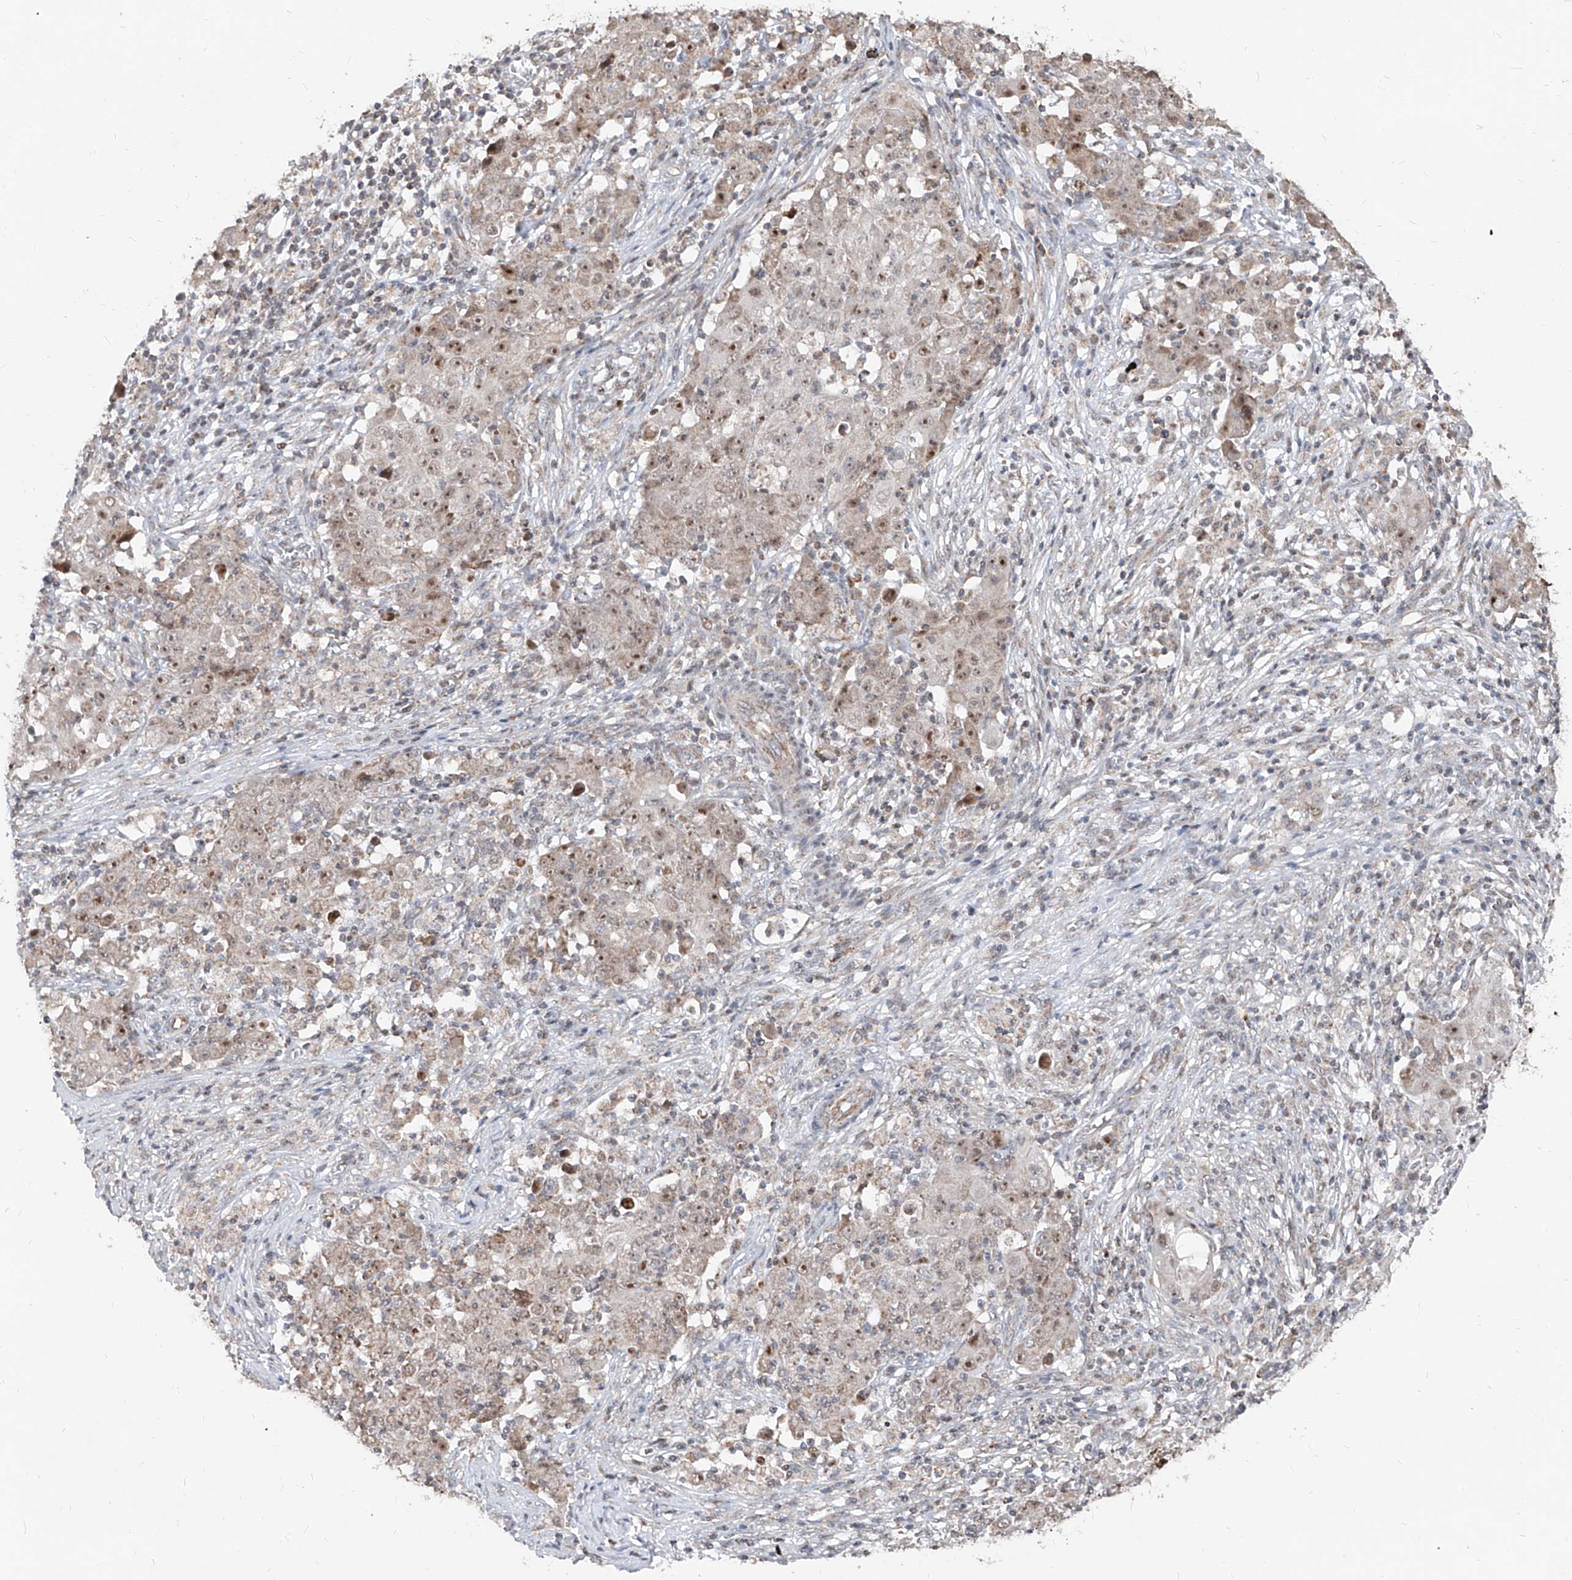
{"staining": {"intensity": "weak", "quantity": ">75%", "location": "cytoplasmic/membranous,nuclear"}, "tissue": "ovarian cancer", "cell_type": "Tumor cells", "image_type": "cancer", "snomed": [{"axis": "morphology", "description": "Carcinoma, endometroid"}, {"axis": "topography", "description": "Ovary"}], "caption": "Immunohistochemical staining of human ovarian cancer shows weak cytoplasmic/membranous and nuclear protein positivity in about >75% of tumor cells. Immunohistochemistry (ihc) stains the protein of interest in brown and the nuclei are stained blue.", "gene": "NDUFB3", "patient": {"sex": "female", "age": 42}}